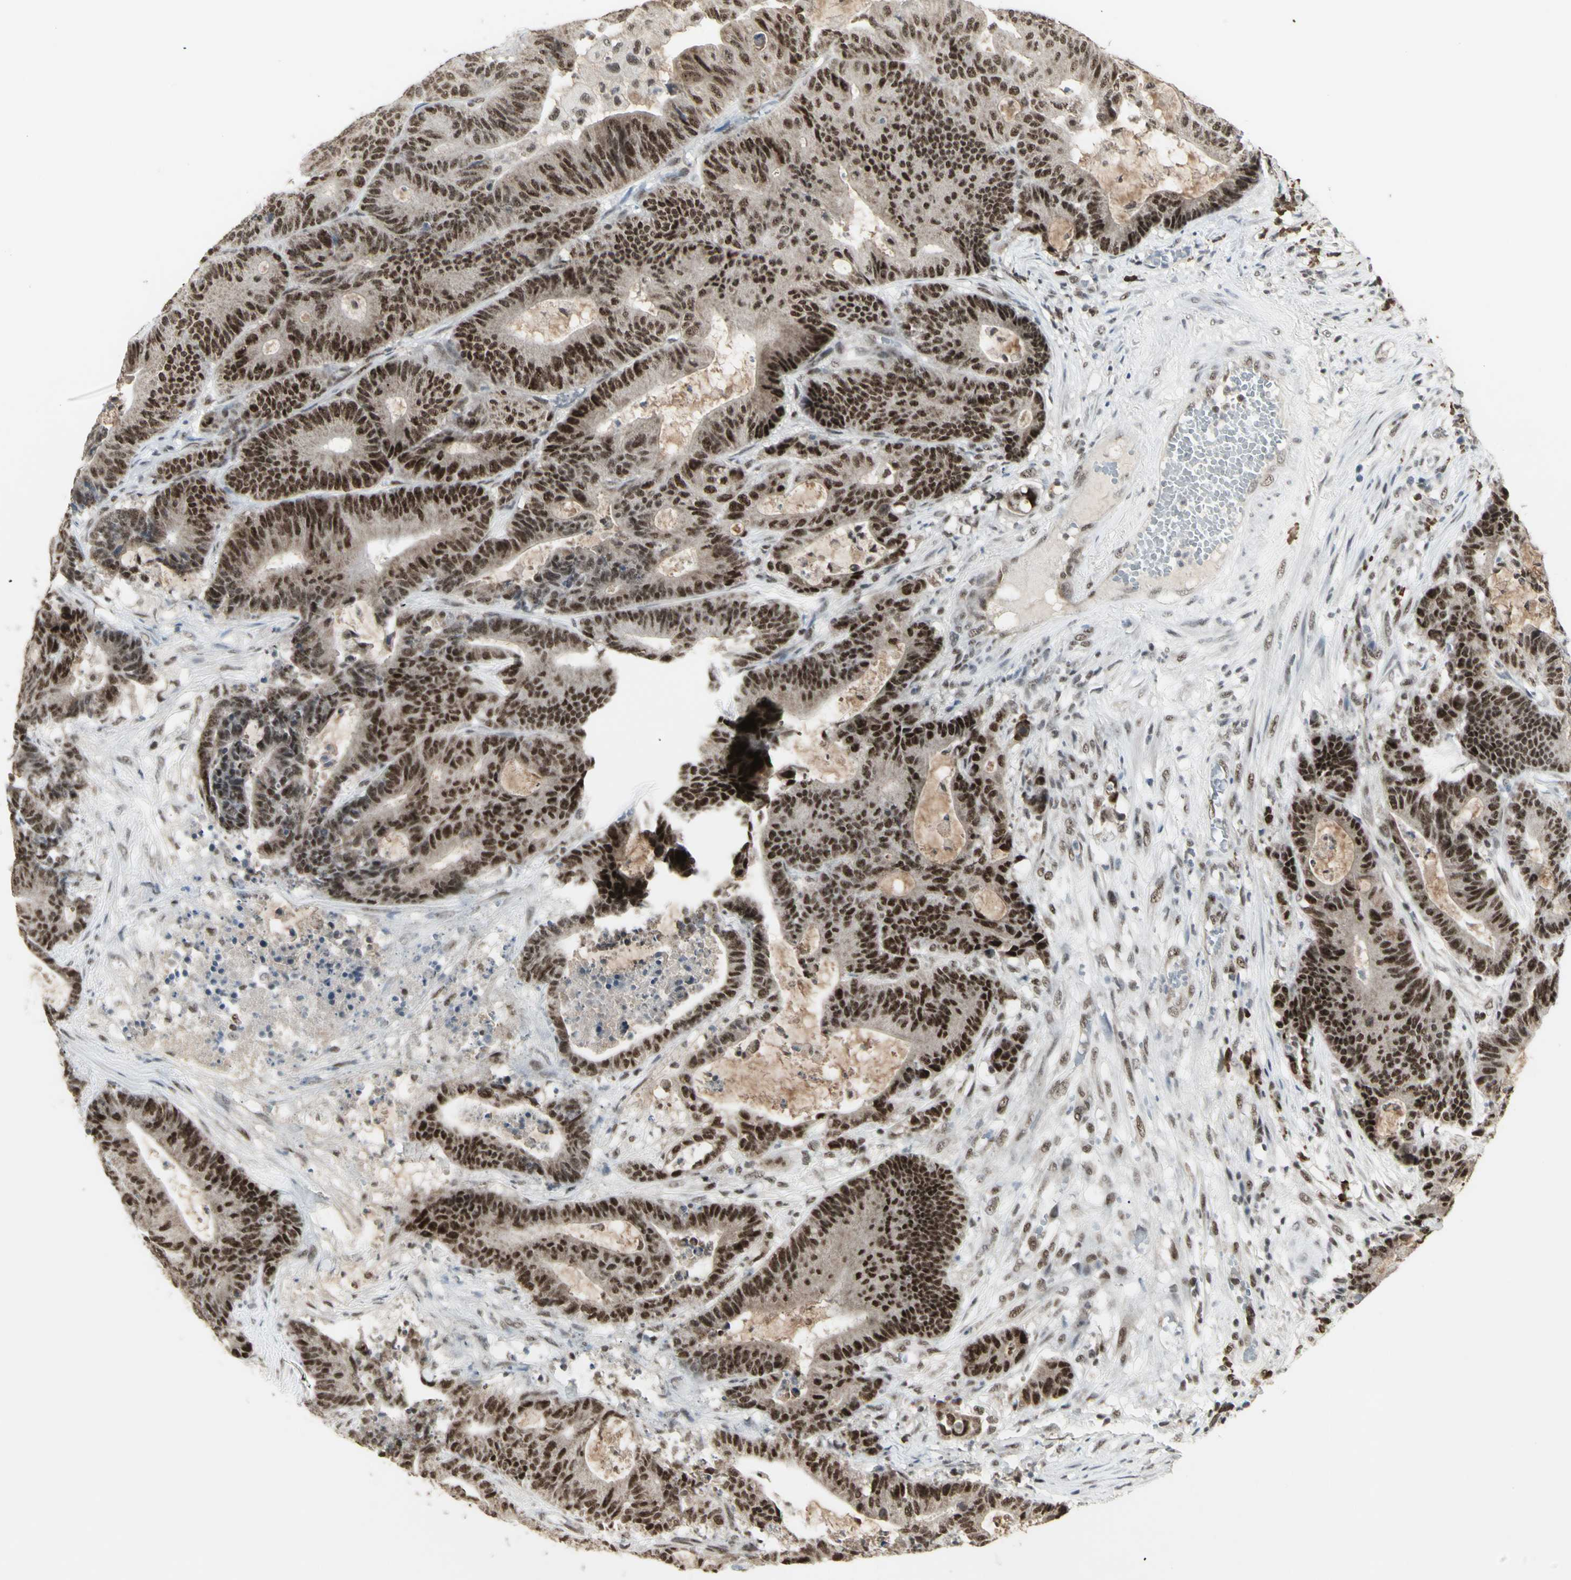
{"staining": {"intensity": "strong", "quantity": "25%-75%", "location": "nuclear"}, "tissue": "colorectal cancer", "cell_type": "Tumor cells", "image_type": "cancer", "snomed": [{"axis": "morphology", "description": "Adenocarcinoma, NOS"}, {"axis": "topography", "description": "Colon"}], "caption": "High-magnification brightfield microscopy of colorectal adenocarcinoma stained with DAB (3,3'-diaminobenzidine) (brown) and counterstained with hematoxylin (blue). tumor cells exhibit strong nuclear positivity is seen in about25%-75% of cells.", "gene": "CCNT1", "patient": {"sex": "female", "age": 84}}